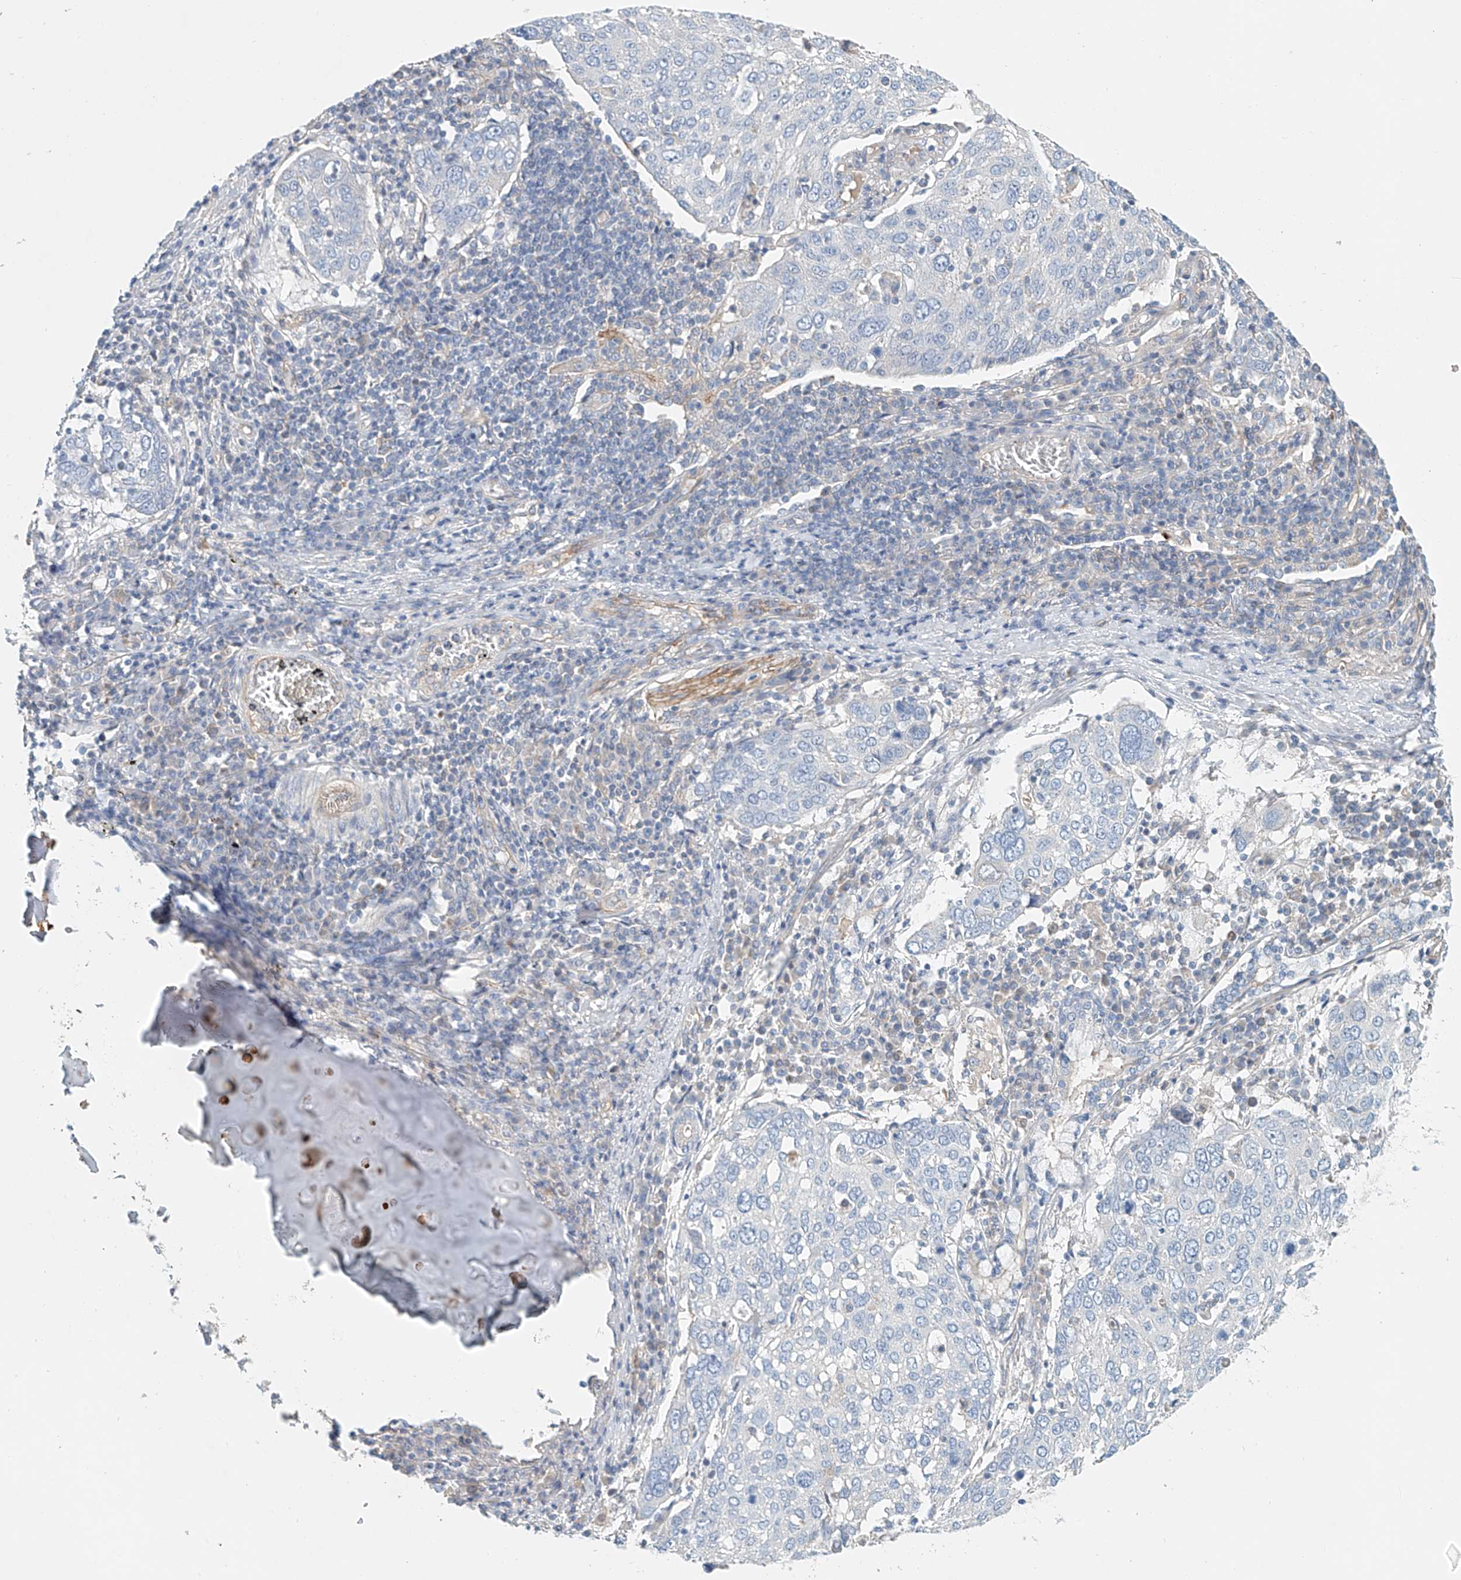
{"staining": {"intensity": "negative", "quantity": "none", "location": "none"}, "tissue": "lung cancer", "cell_type": "Tumor cells", "image_type": "cancer", "snomed": [{"axis": "morphology", "description": "Squamous cell carcinoma, NOS"}, {"axis": "topography", "description": "Lung"}], "caption": "The immunohistochemistry (IHC) image has no significant staining in tumor cells of lung cancer (squamous cell carcinoma) tissue.", "gene": "FRYL", "patient": {"sex": "male", "age": 65}}